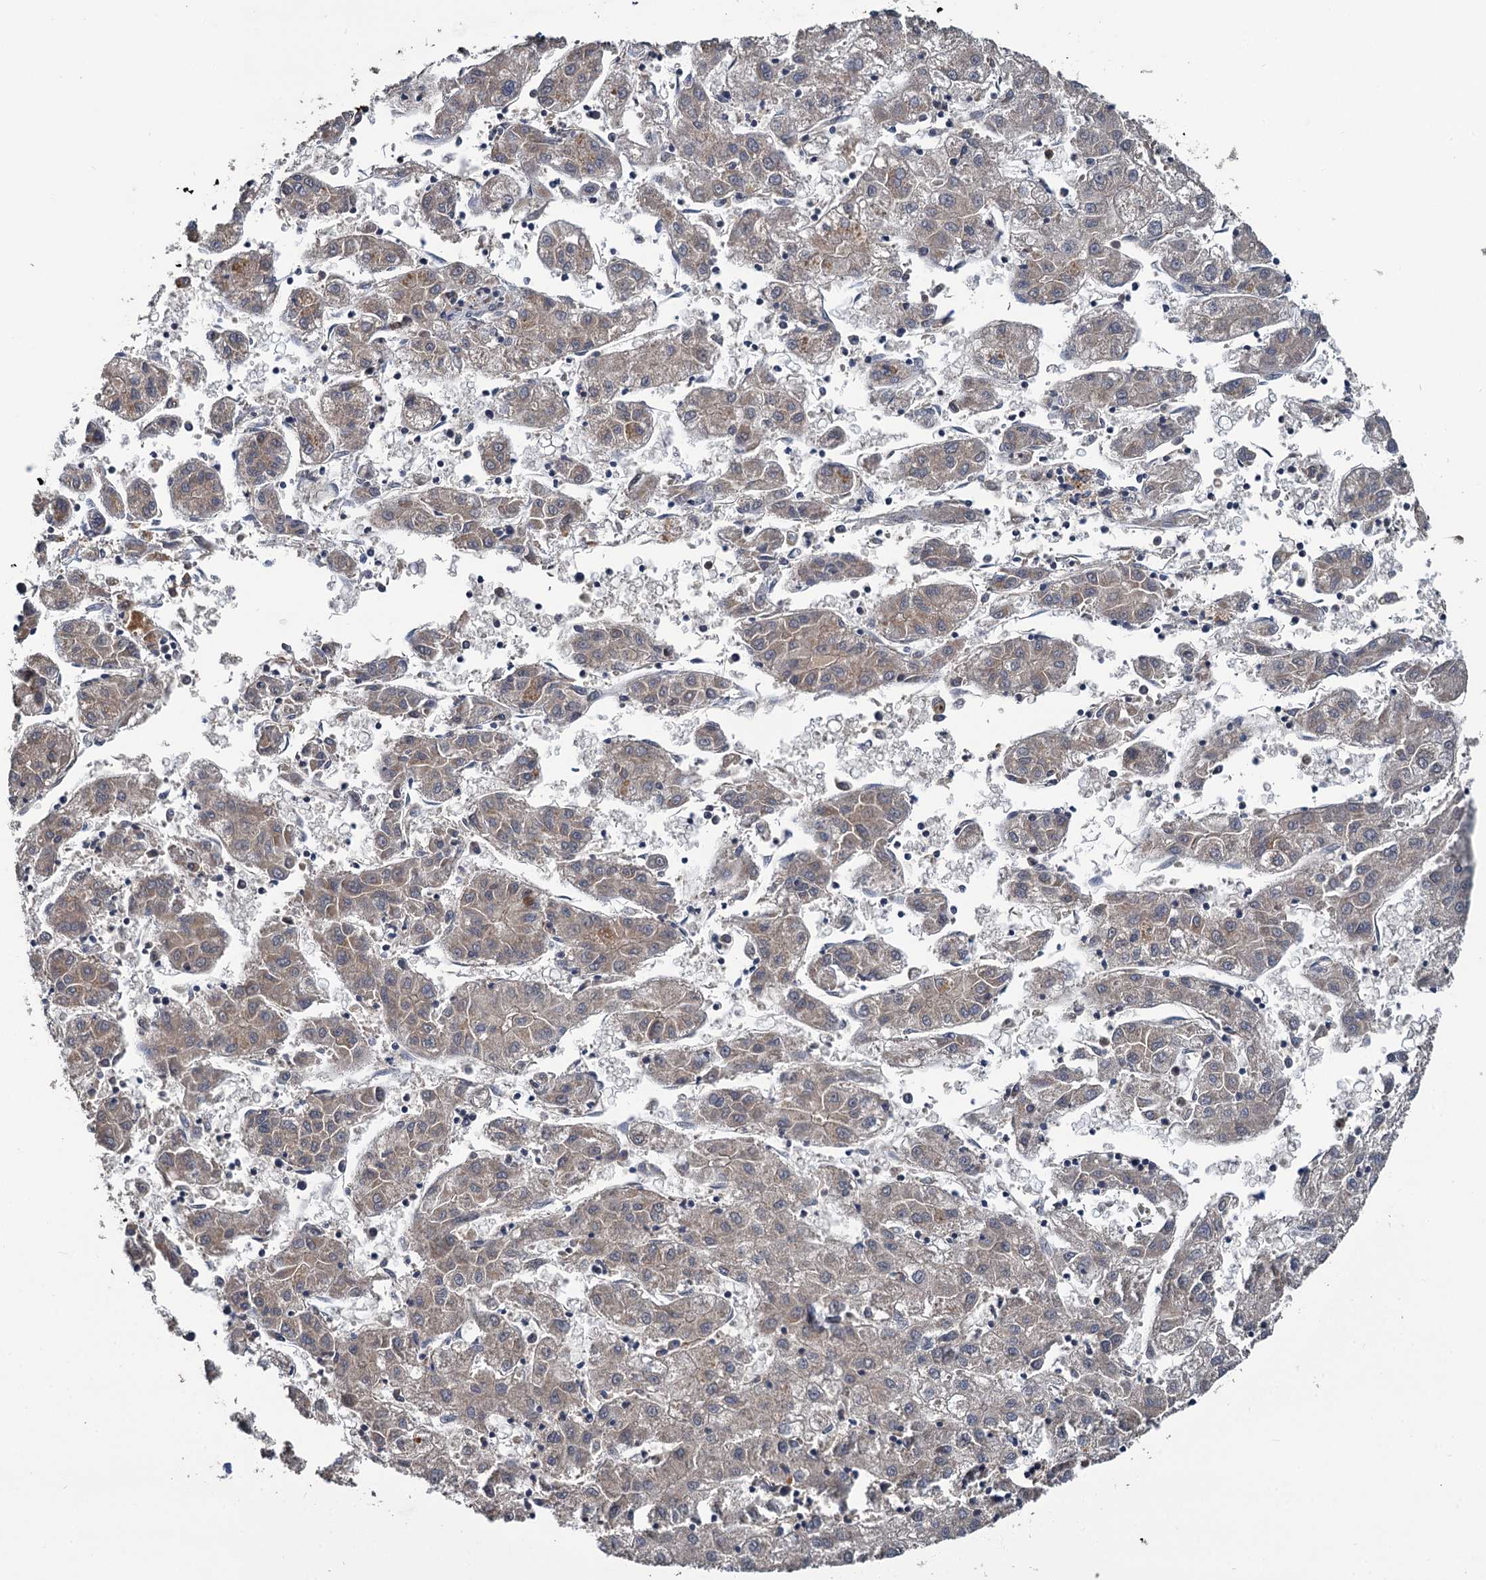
{"staining": {"intensity": "weak", "quantity": "<25%", "location": "cytoplasmic/membranous"}, "tissue": "liver cancer", "cell_type": "Tumor cells", "image_type": "cancer", "snomed": [{"axis": "morphology", "description": "Carcinoma, Hepatocellular, NOS"}, {"axis": "topography", "description": "Liver"}], "caption": "Tumor cells are negative for brown protein staining in liver cancer.", "gene": "TMEM39A", "patient": {"sex": "male", "age": 72}}